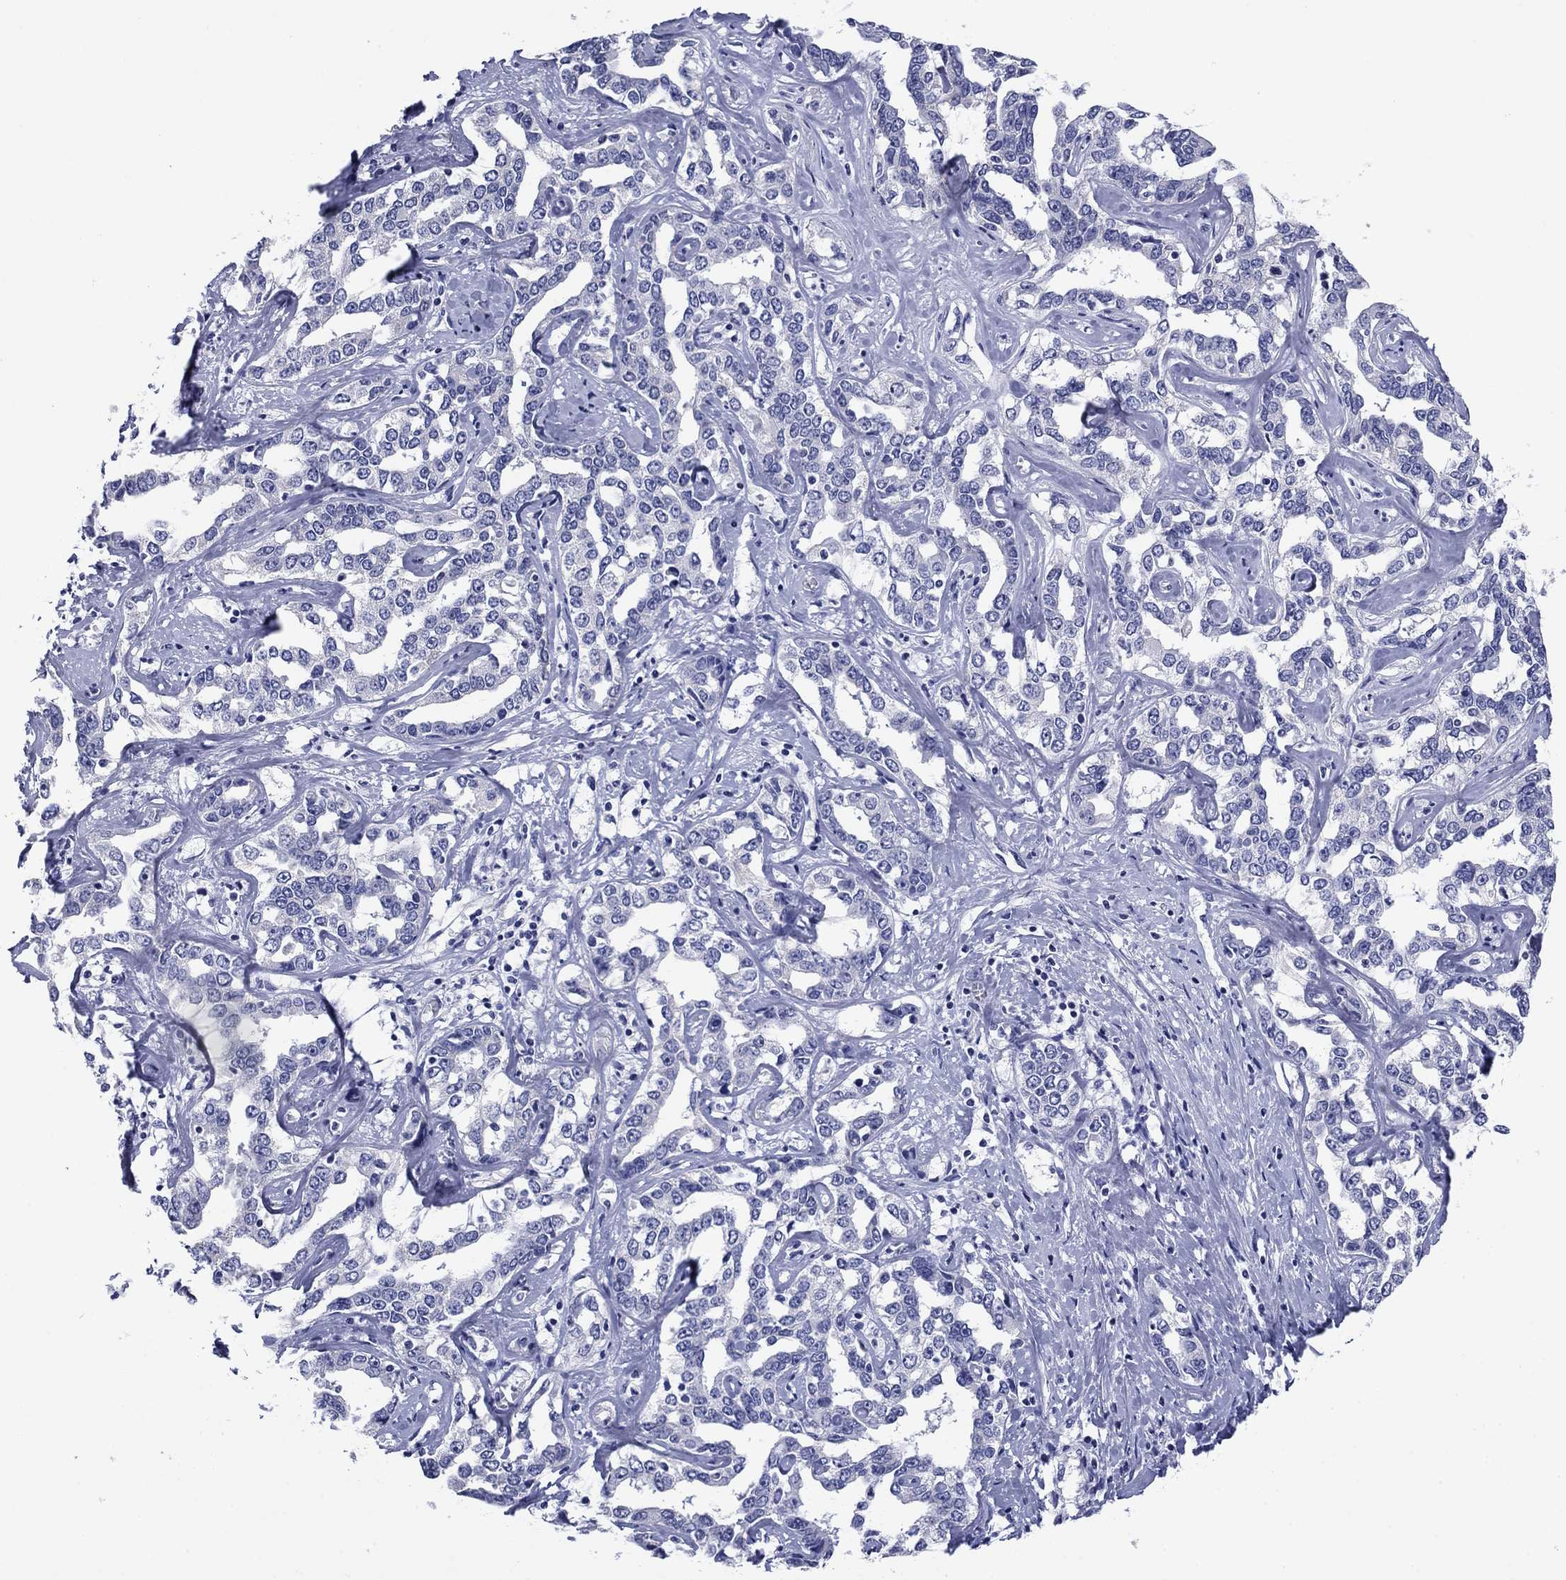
{"staining": {"intensity": "negative", "quantity": "none", "location": "none"}, "tissue": "liver cancer", "cell_type": "Tumor cells", "image_type": "cancer", "snomed": [{"axis": "morphology", "description": "Cholangiocarcinoma"}, {"axis": "topography", "description": "Liver"}], "caption": "Liver cancer stained for a protein using IHC displays no staining tumor cells.", "gene": "PRKCG", "patient": {"sex": "male", "age": 59}}